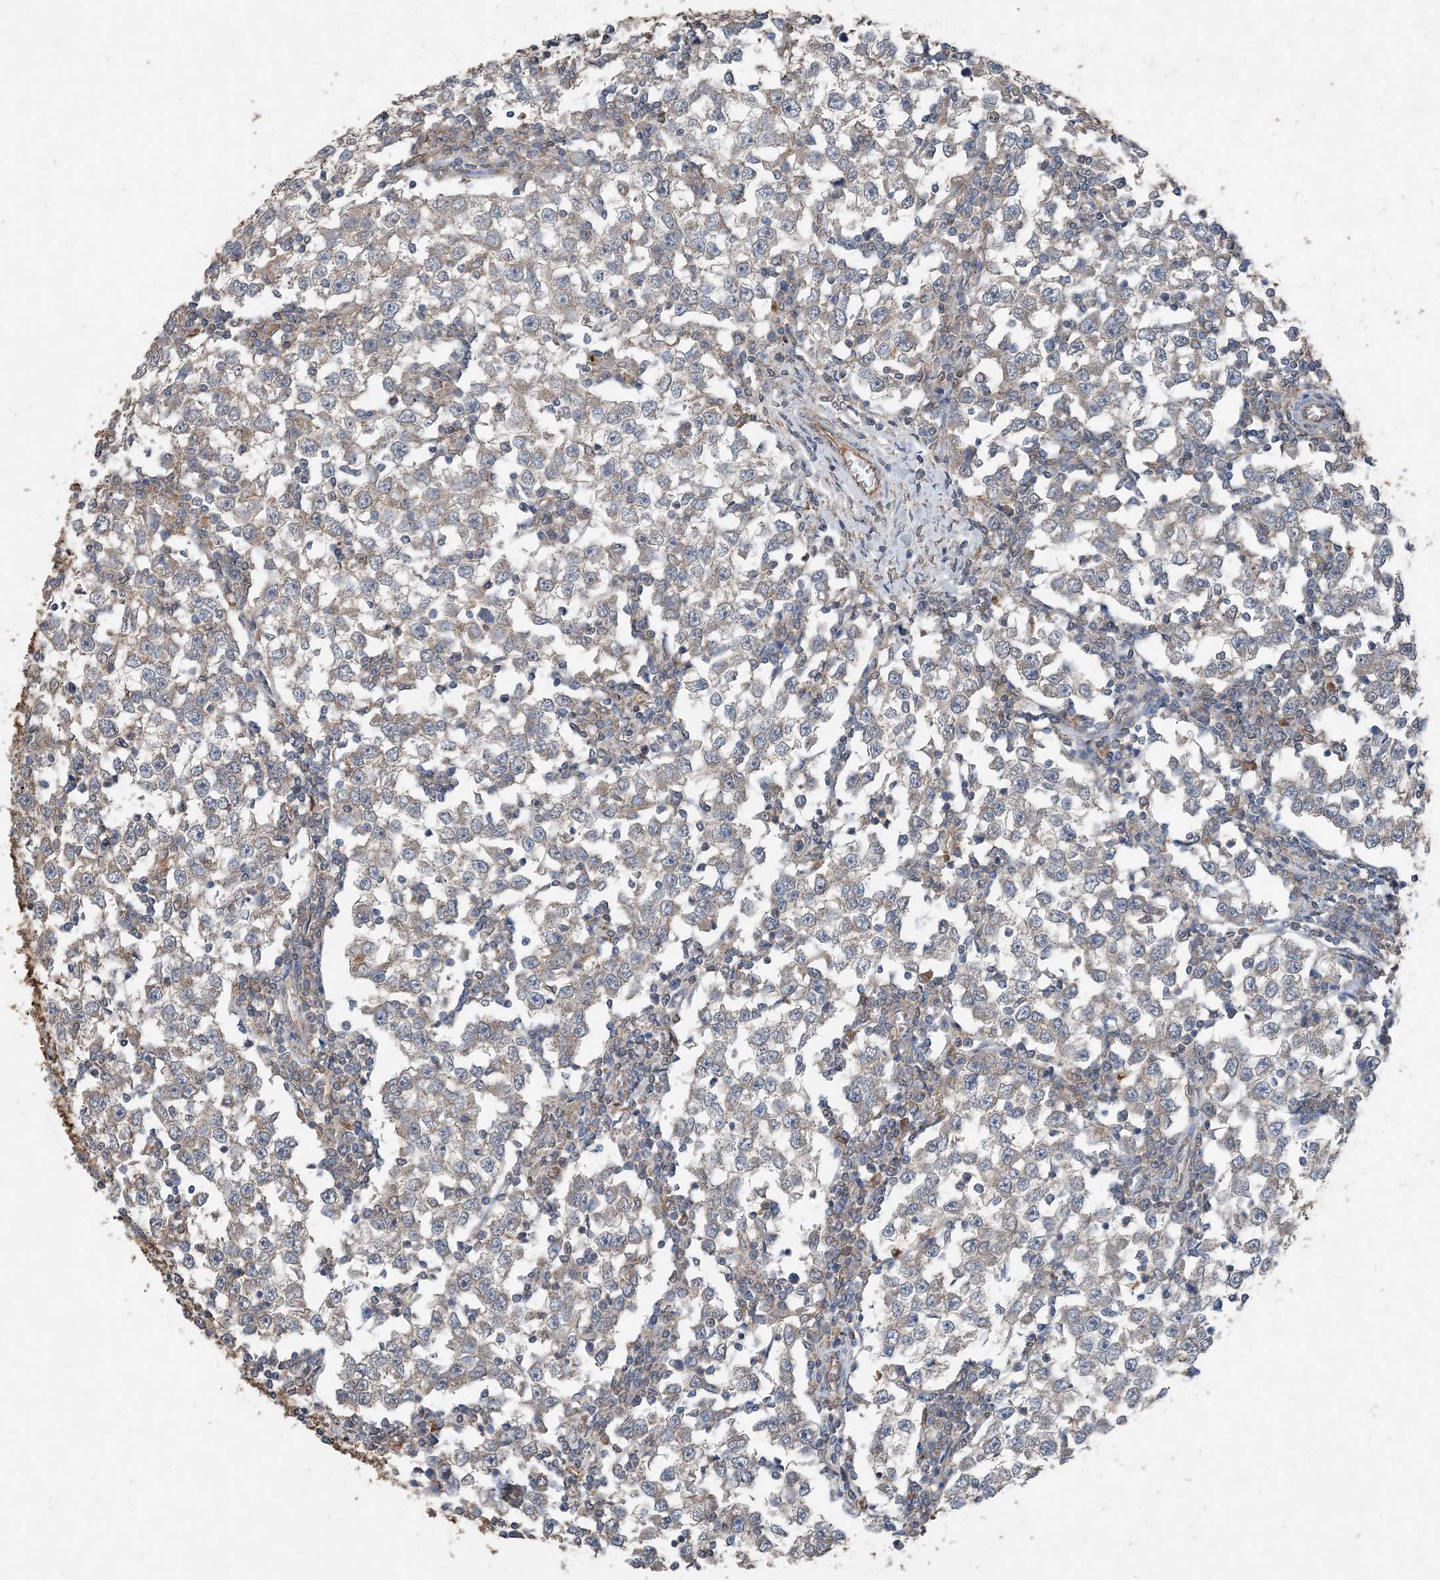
{"staining": {"intensity": "weak", "quantity": ">75%", "location": "cytoplasmic/membranous"}, "tissue": "testis cancer", "cell_type": "Tumor cells", "image_type": "cancer", "snomed": [{"axis": "morphology", "description": "Seminoma, NOS"}, {"axis": "topography", "description": "Testis"}], "caption": "This image demonstrates testis cancer stained with immunohistochemistry to label a protein in brown. The cytoplasmic/membranous of tumor cells show weak positivity for the protein. Nuclei are counter-stained blue.", "gene": "FCN3", "patient": {"sex": "male", "age": 65}}